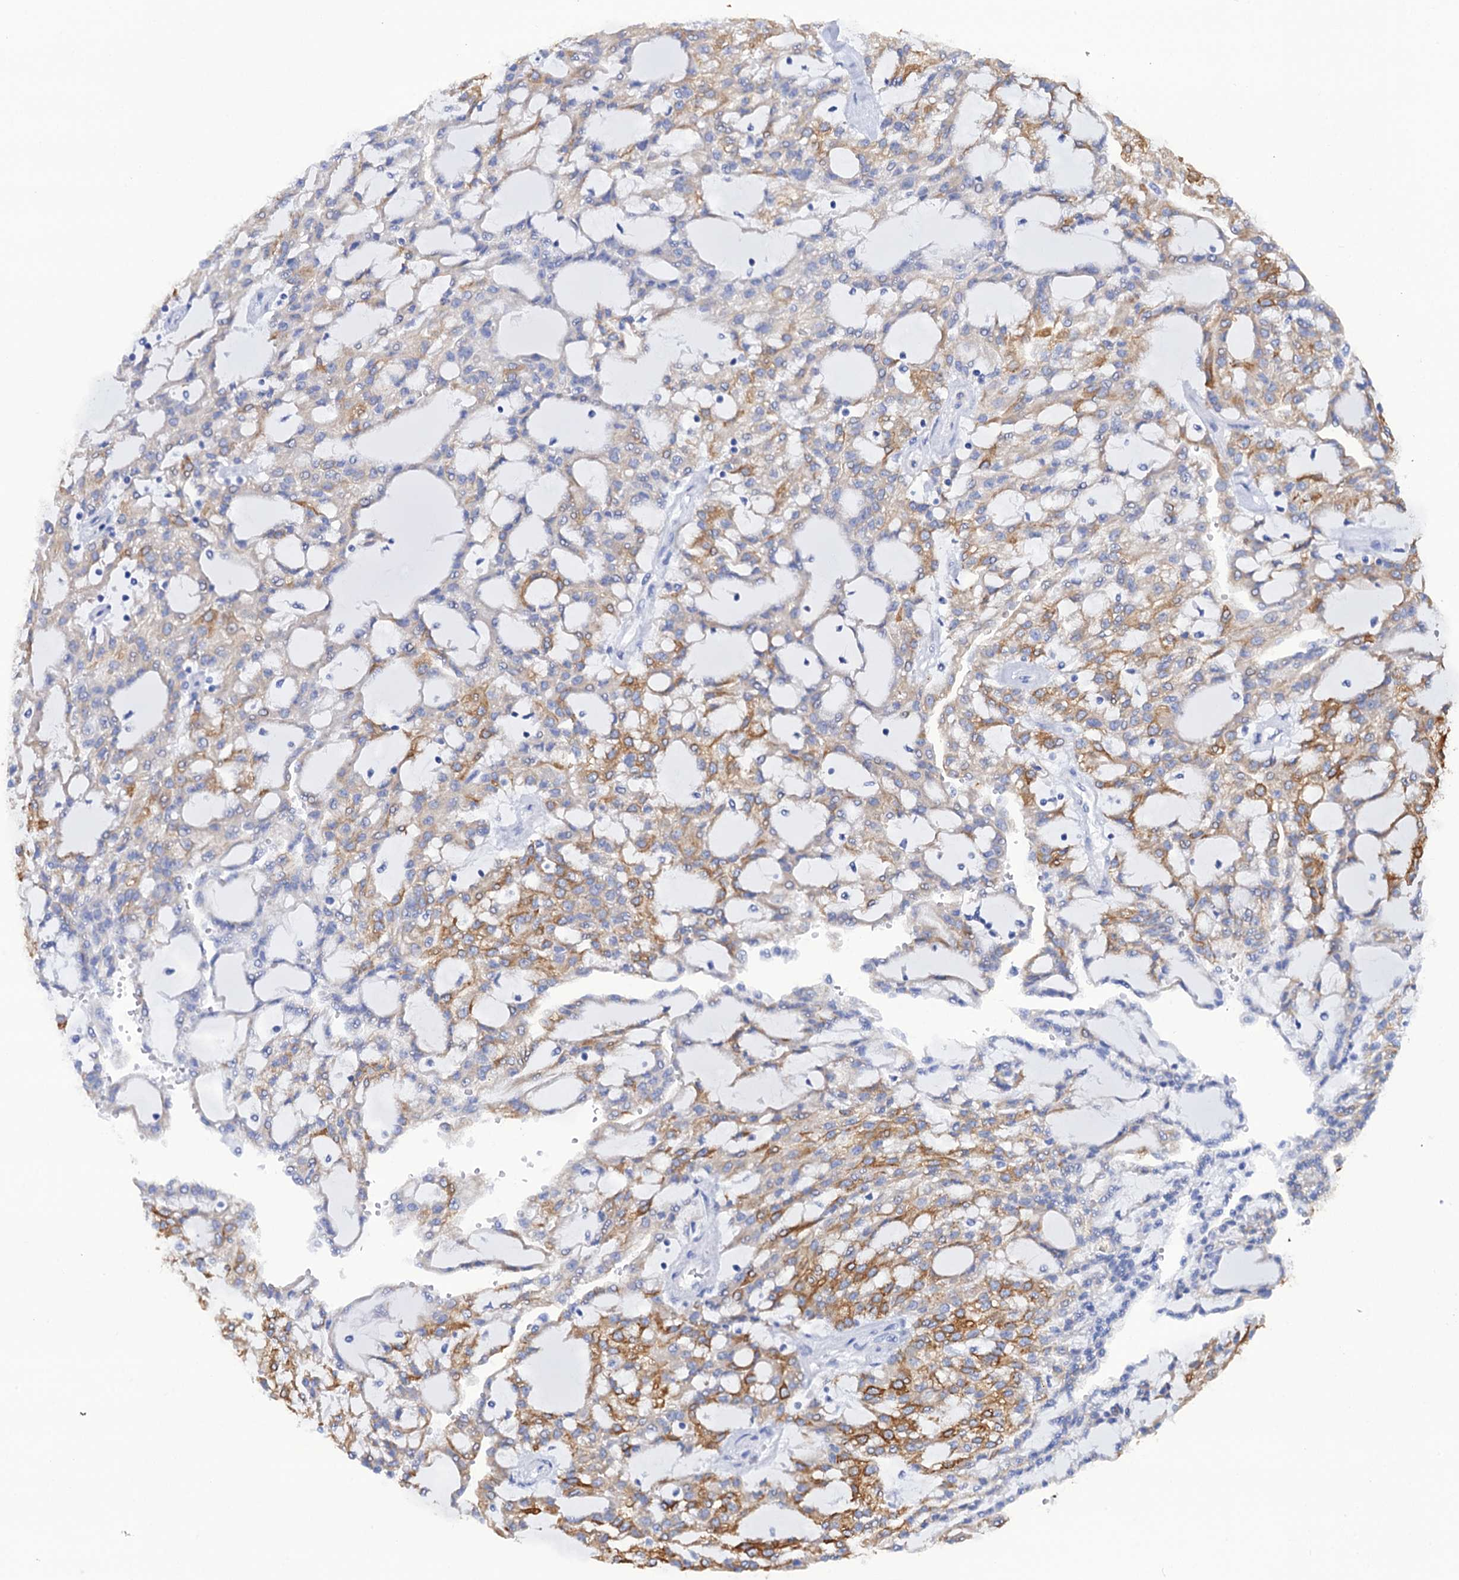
{"staining": {"intensity": "moderate", "quantity": "25%-75%", "location": "cytoplasmic/membranous"}, "tissue": "renal cancer", "cell_type": "Tumor cells", "image_type": "cancer", "snomed": [{"axis": "morphology", "description": "Adenocarcinoma, NOS"}, {"axis": "topography", "description": "Kidney"}], "caption": "Immunohistochemistry micrograph of neoplastic tissue: human adenocarcinoma (renal) stained using immunohistochemistry (IHC) demonstrates medium levels of moderate protein expression localized specifically in the cytoplasmic/membranous of tumor cells, appearing as a cytoplasmic/membranous brown color.", "gene": "RAB3IP", "patient": {"sex": "male", "age": 63}}